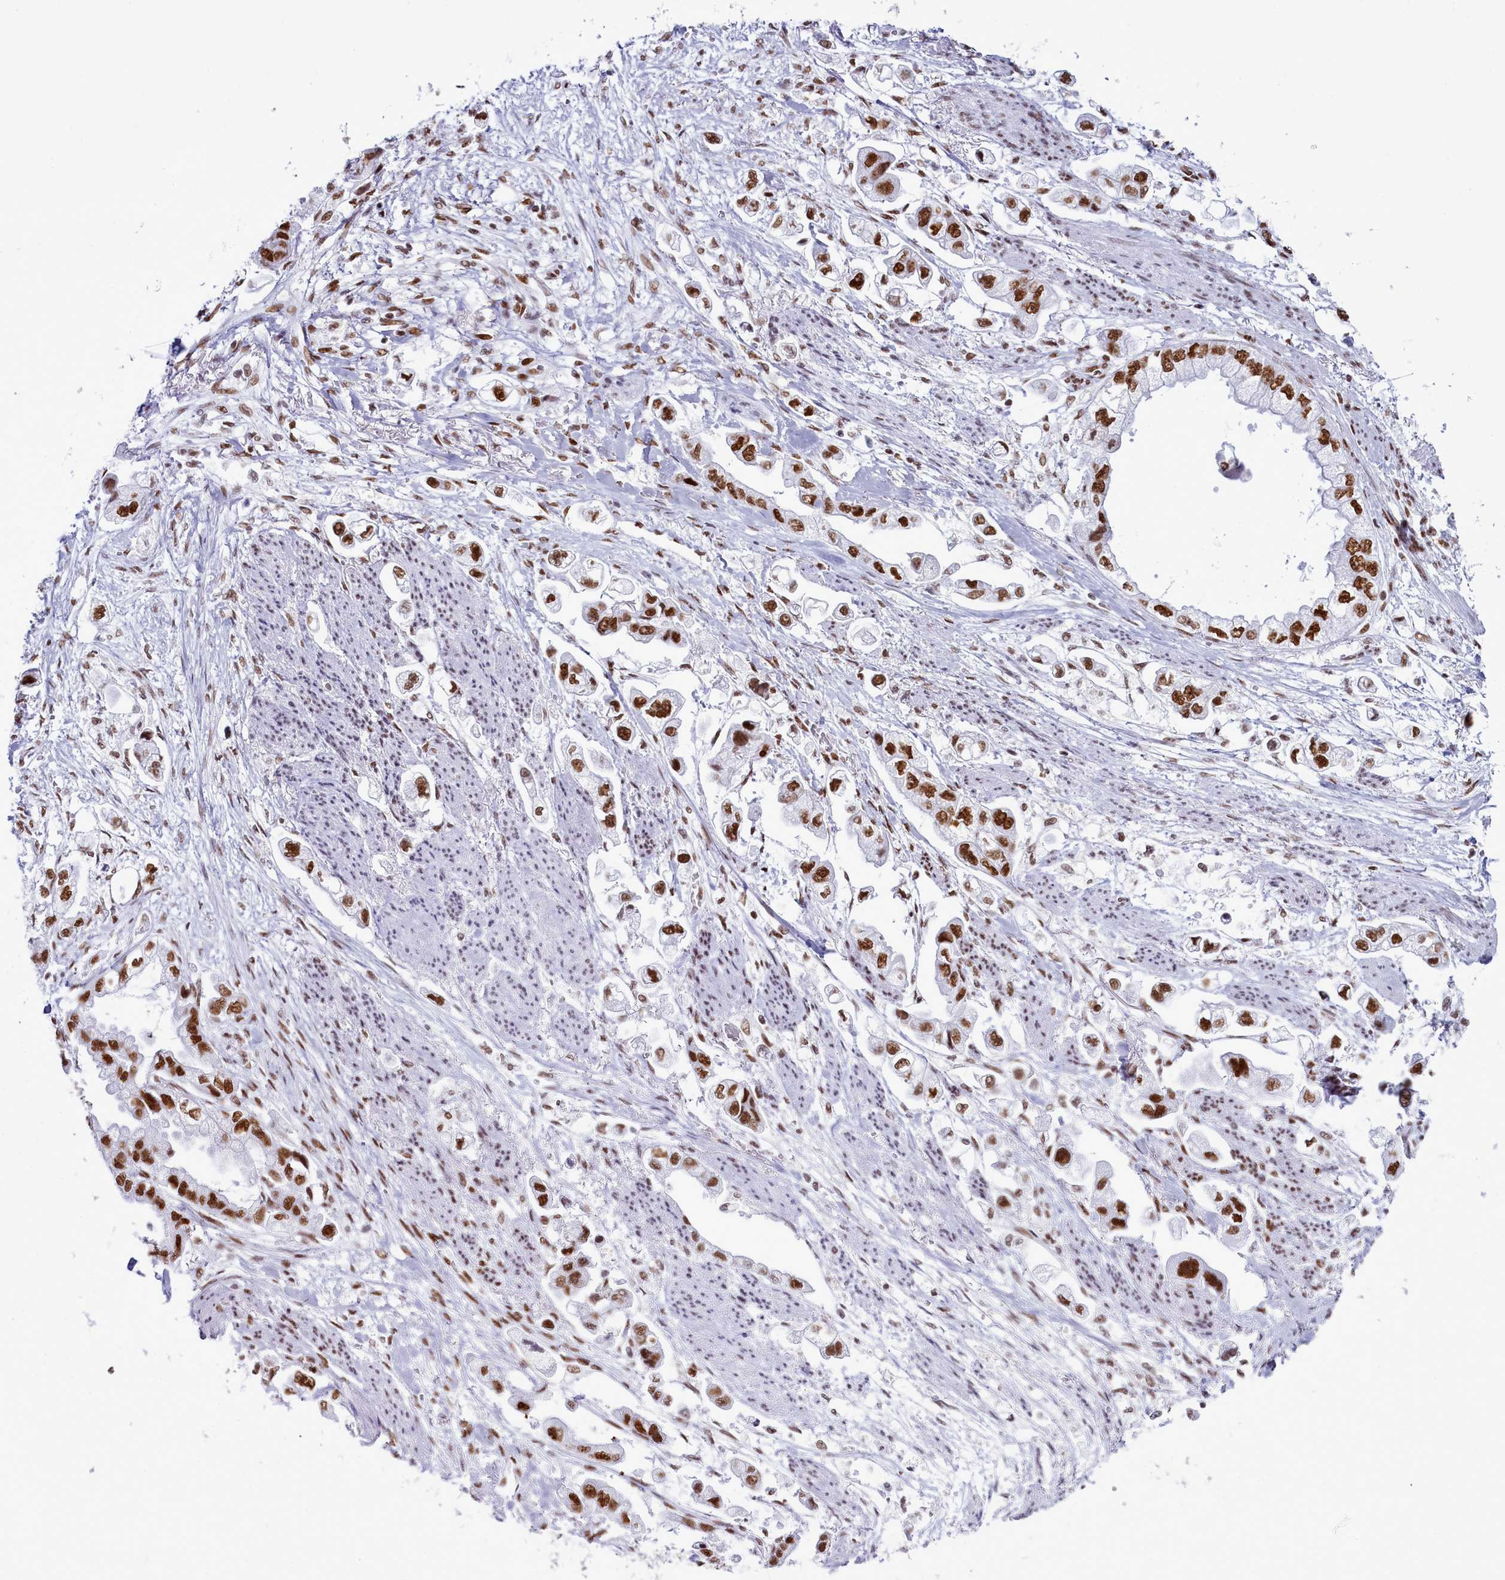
{"staining": {"intensity": "strong", "quantity": ">75%", "location": "nuclear"}, "tissue": "stomach cancer", "cell_type": "Tumor cells", "image_type": "cancer", "snomed": [{"axis": "morphology", "description": "Adenocarcinoma, NOS"}, {"axis": "topography", "description": "Stomach"}], "caption": "An IHC photomicrograph of tumor tissue is shown. Protein staining in brown shows strong nuclear positivity in stomach adenocarcinoma within tumor cells.", "gene": "RALY", "patient": {"sex": "male", "age": 62}}